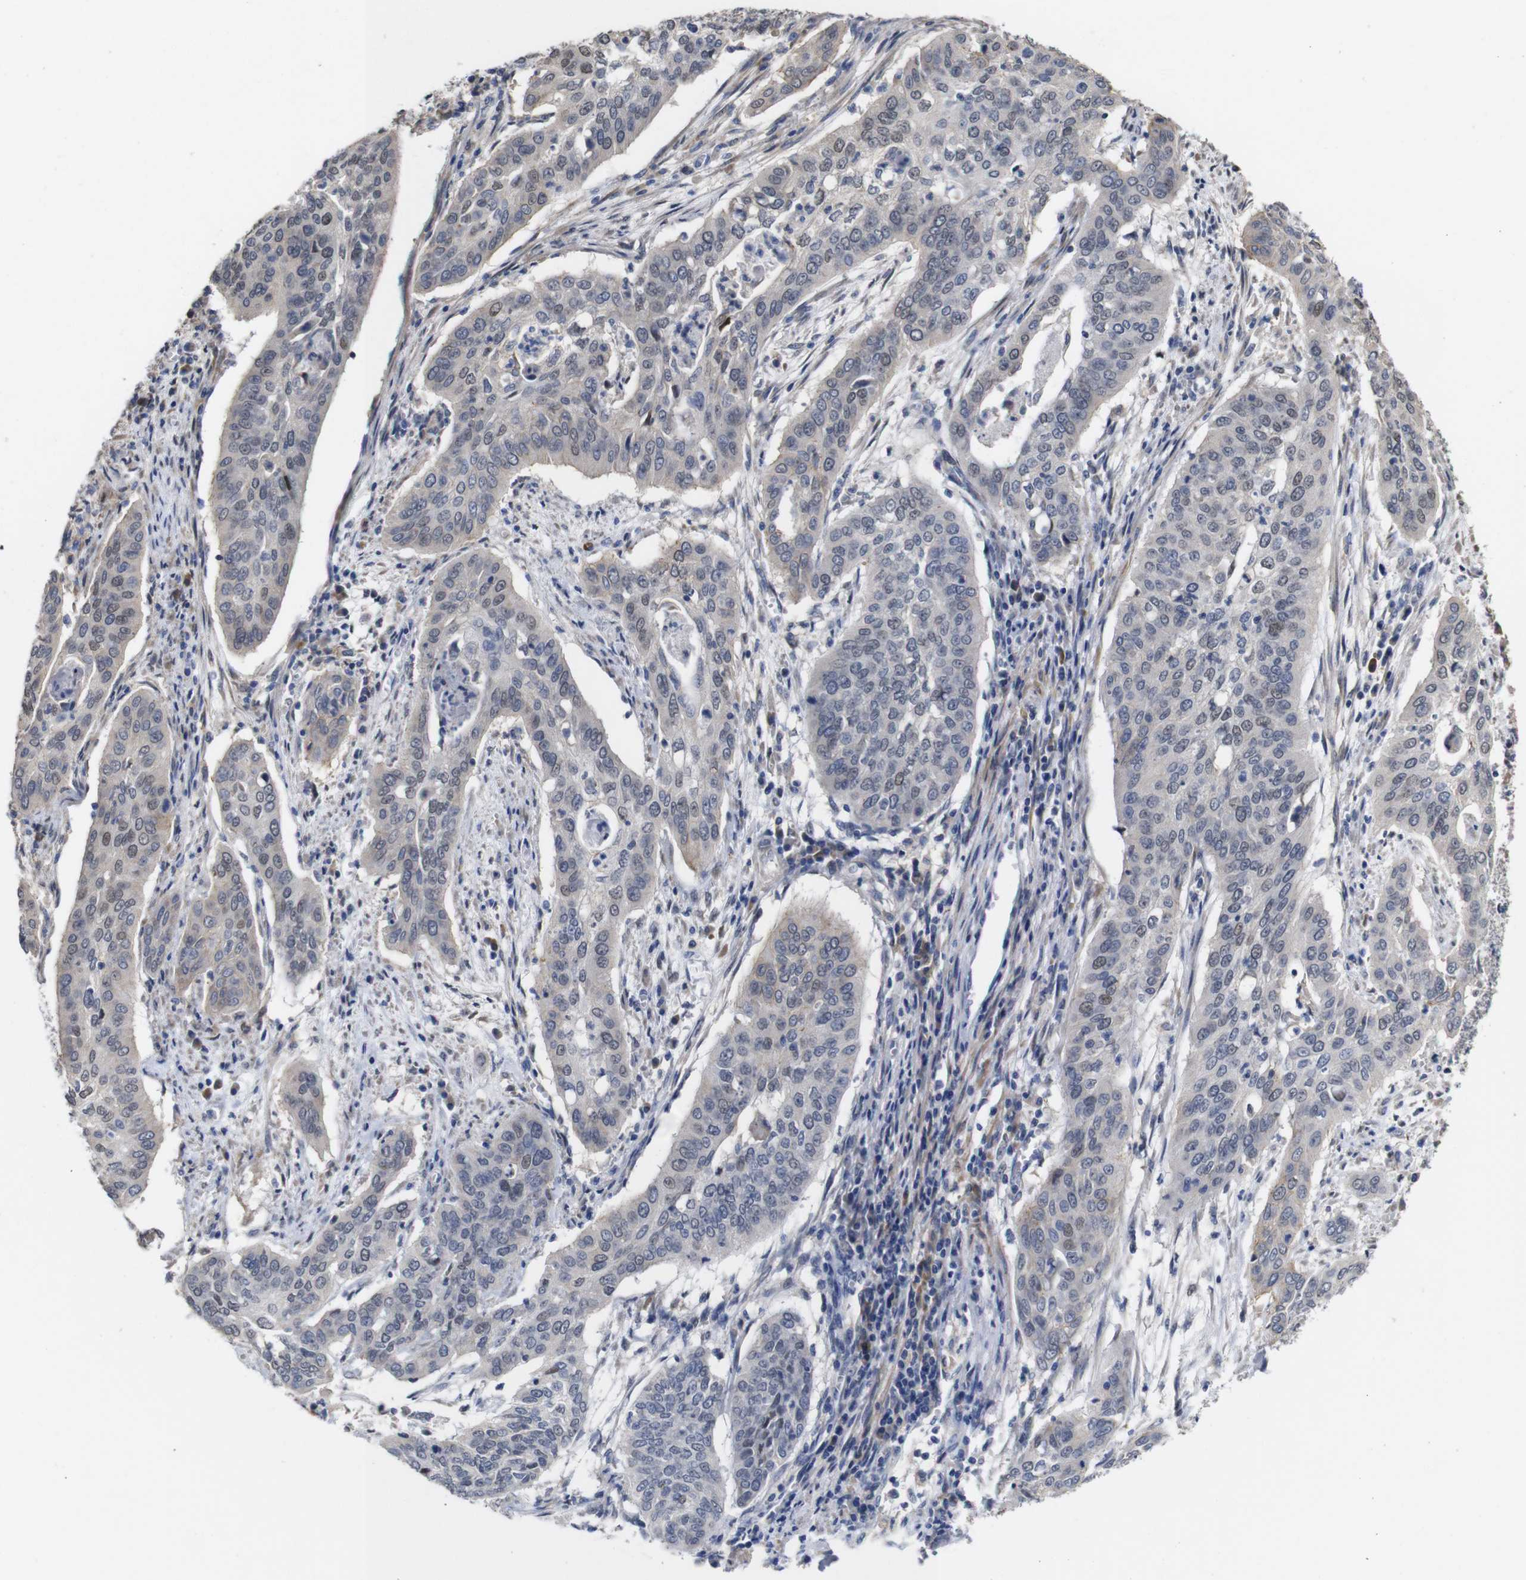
{"staining": {"intensity": "weak", "quantity": "<25%", "location": "nuclear"}, "tissue": "cervical cancer", "cell_type": "Tumor cells", "image_type": "cancer", "snomed": [{"axis": "morphology", "description": "Squamous cell carcinoma, NOS"}, {"axis": "topography", "description": "Cervix"}], "caption": "Immunohistochemical staining of cervical cancer reveals no significant positivity in tumor cells.", "gene": "TCEAL9", "patient": {"sex": "female", "age": 39}}